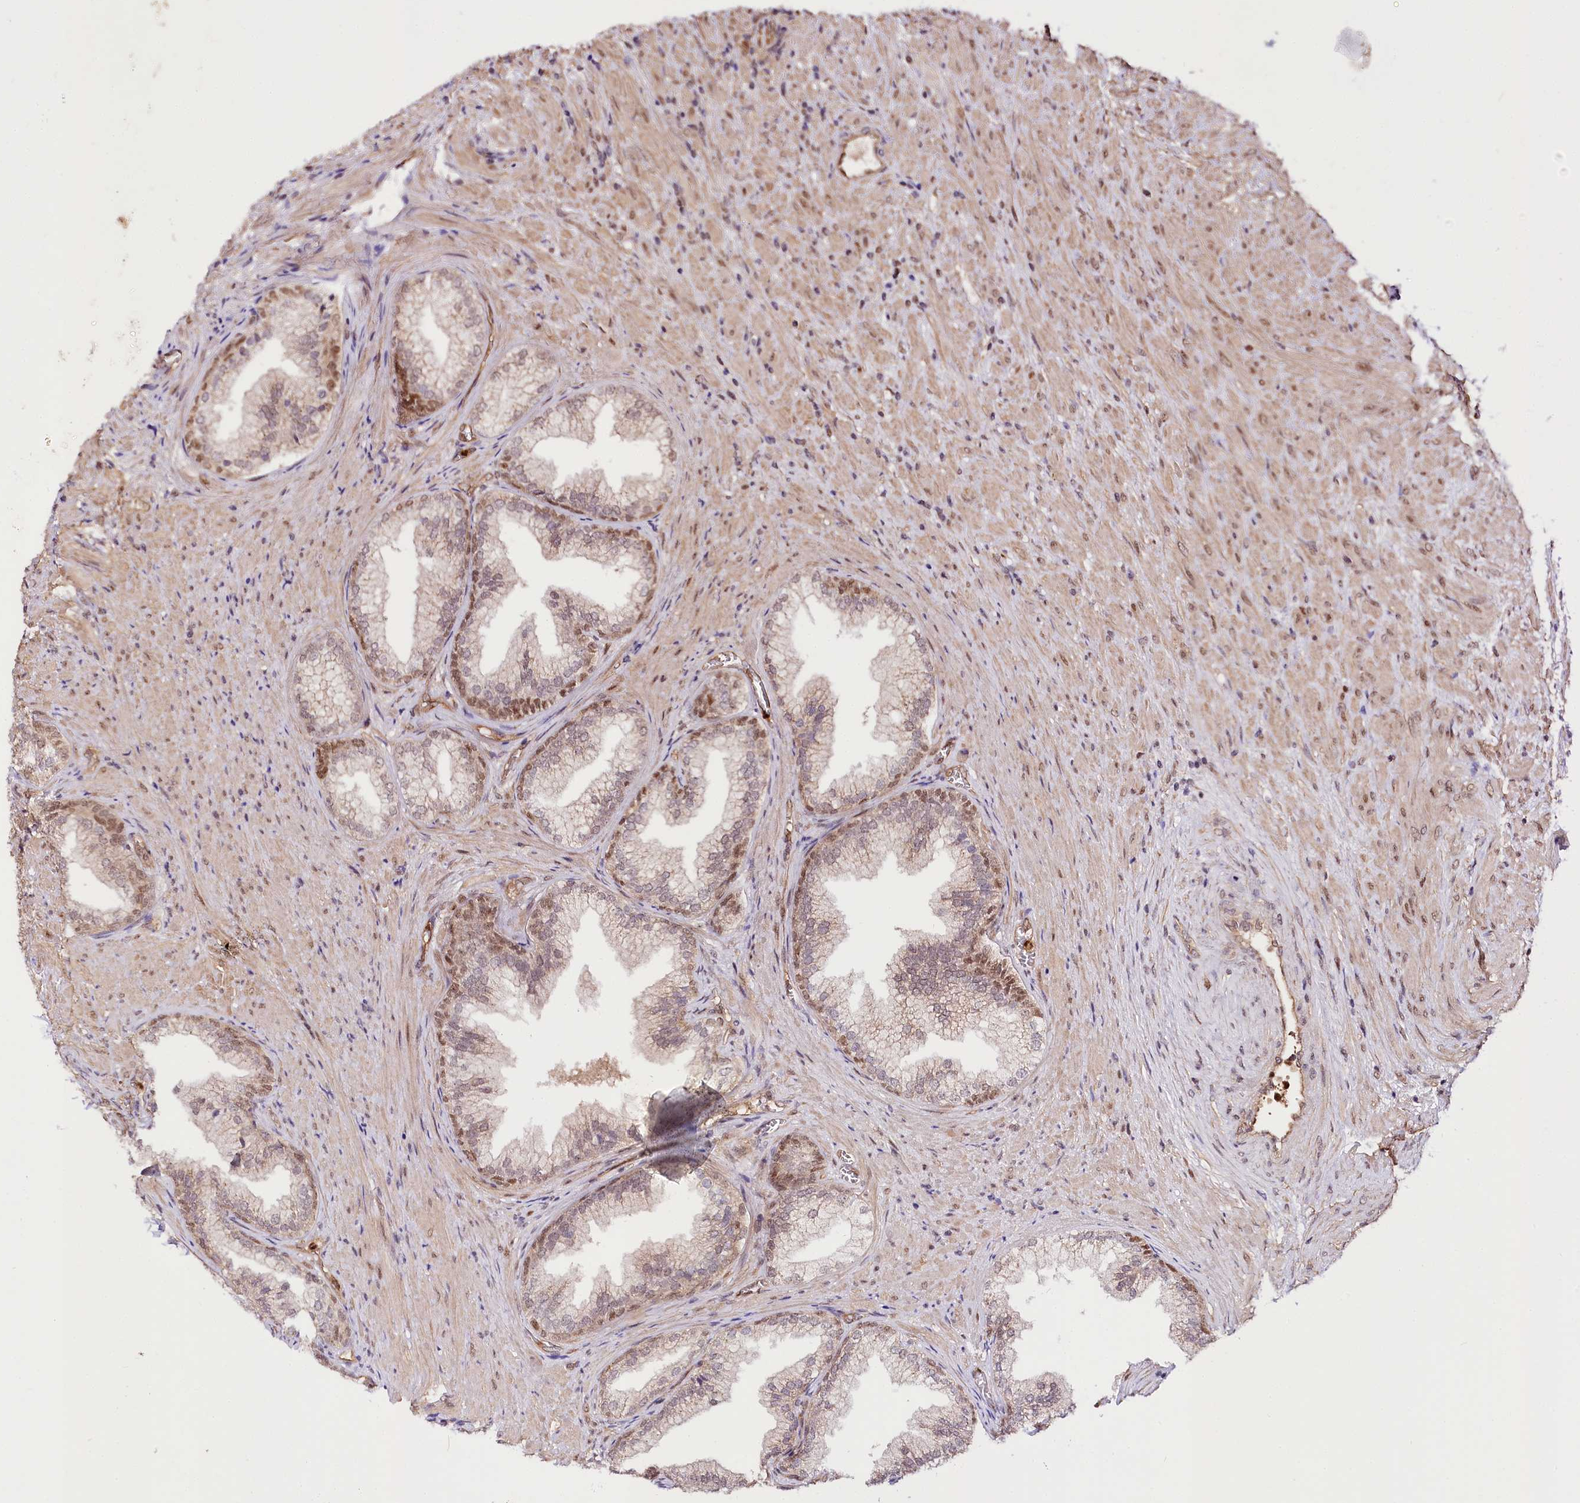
{"staining": {"intensity": "moderate", "quantity": ">75%", "location": "nuclear"}, "tissue": "prostate", "cell_type": "Glandular cells", "image_type": "normal", "snomed": [{"axis": "morphology", "description": "Normal tissue, NOS"}, {"axis": "topography", "description": "Prostate"}], "caption": "Approximately >75% of glandular cells in benign prostate show moderate nuclear protein expression as visualized by brown immunohistochemical staining.", "gene": "GNL3L", "patient": {"sex": "male", "age": 76}}